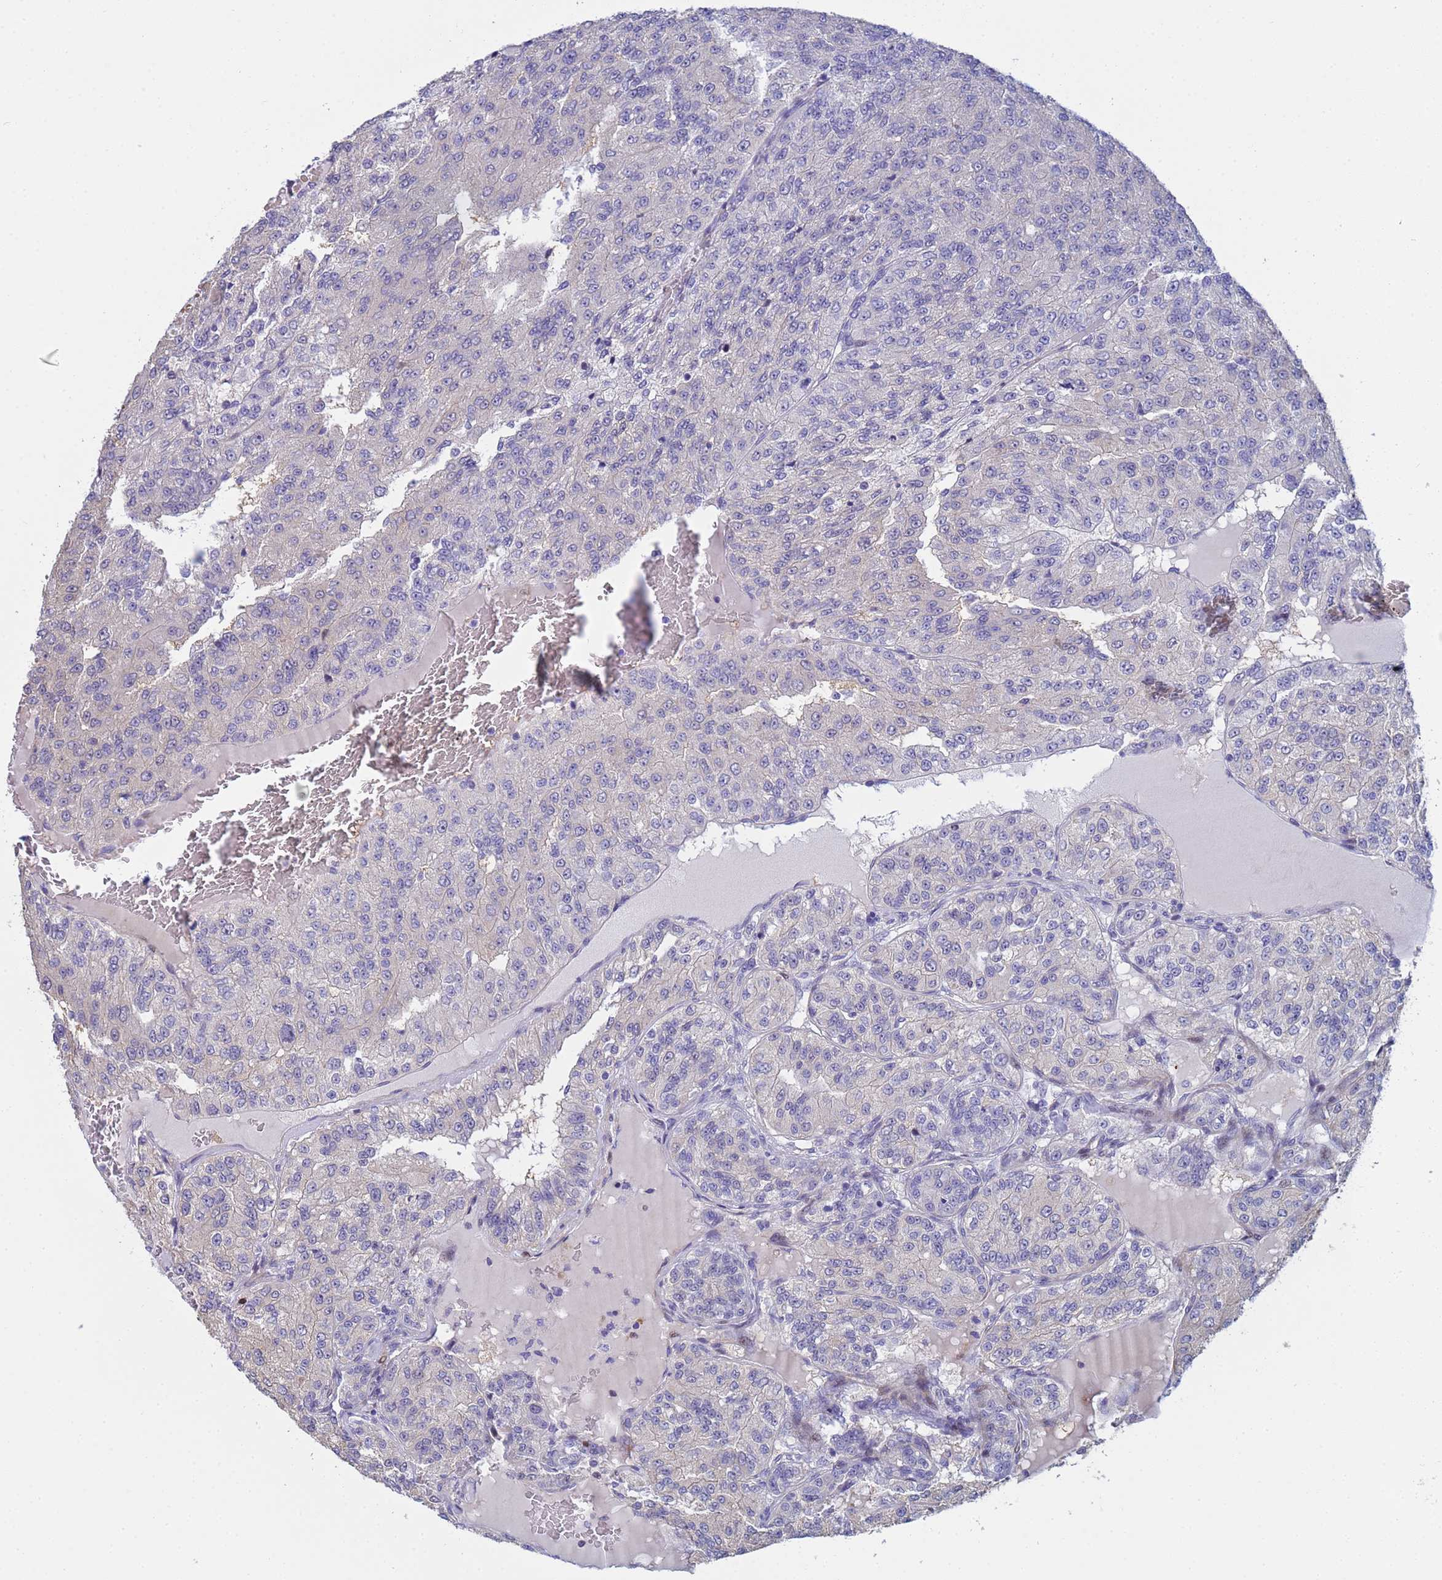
{"staining": {"intensity": "negative", "quantity": "none", "location": "none"}, "tissue": "renal cancer", "cell_type": "Tumor cells", "image_type": "cancer", "snomed": [{"axis": "morphology", "description": "Adenocarcinoma, NOS"}, {"axis": "topography", "description": "Kidney"}], "caption": "The micrograph shows no significant expression in tumor cells of adenocarcinoma (renal).", "gene": "PPP6R1", "patient": {"sex": "female", "age": 63}}